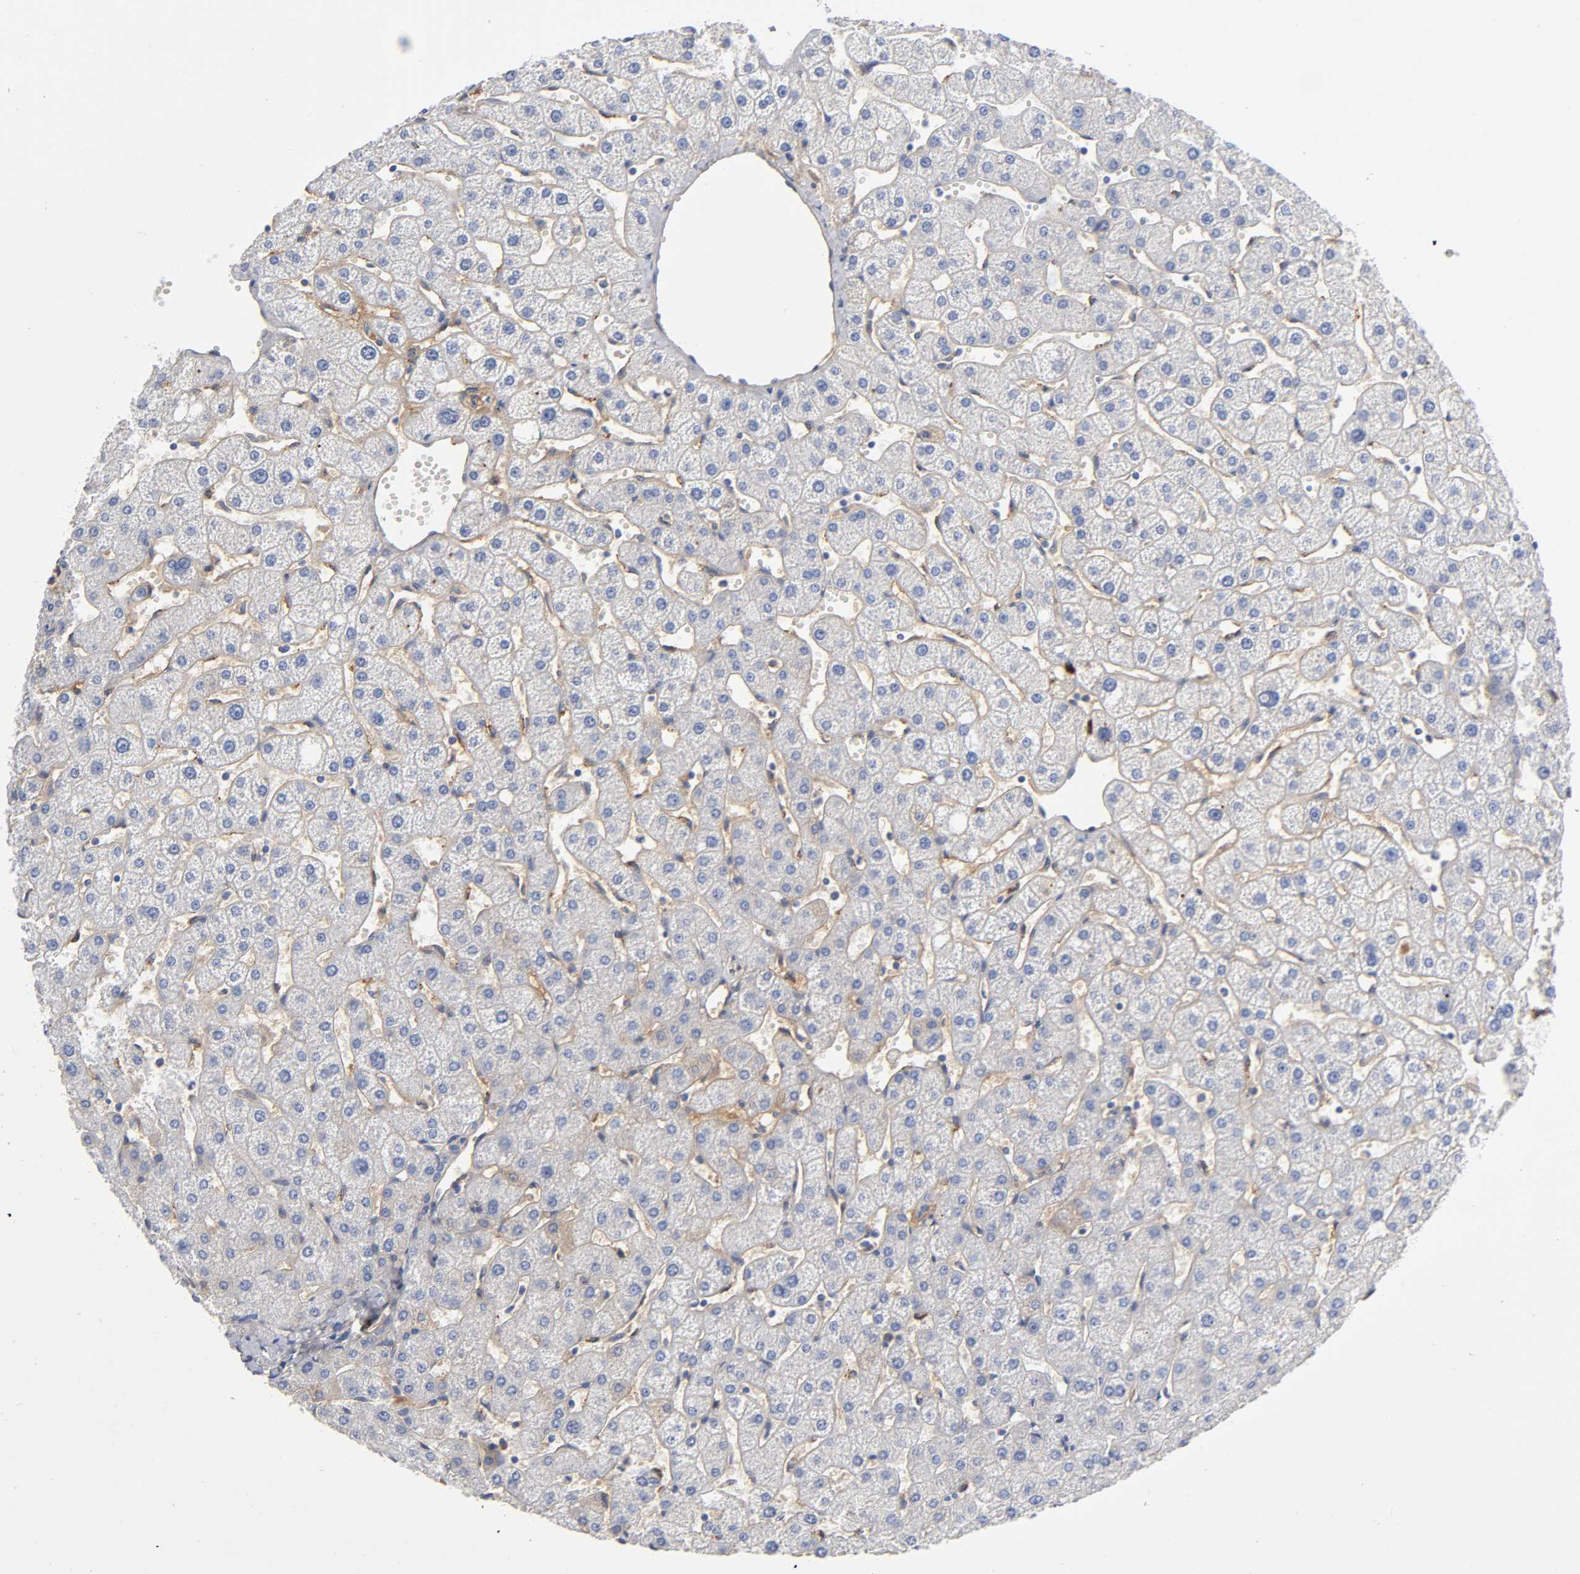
{"staining": {"intensity": "negative", "quantity": "none", "location": "none"}, "tissue": "liver", "cell_type": "Cholangiocytes", "image_type": "normal", "snomed": [{"axis": "morphology", "description": "Normal tissue, NOS"}, {"axis": "topography", "description": "Liver"}], "caption": "A photomicrograph of human liver is negative for staining in cholangiocytes. (Brightfield microscopy of DAB (3,3'-diaminobenzidine) IHC at high magnification).", "gene": "NOVA1", "patient": {"sex": "male", "age": 67}}